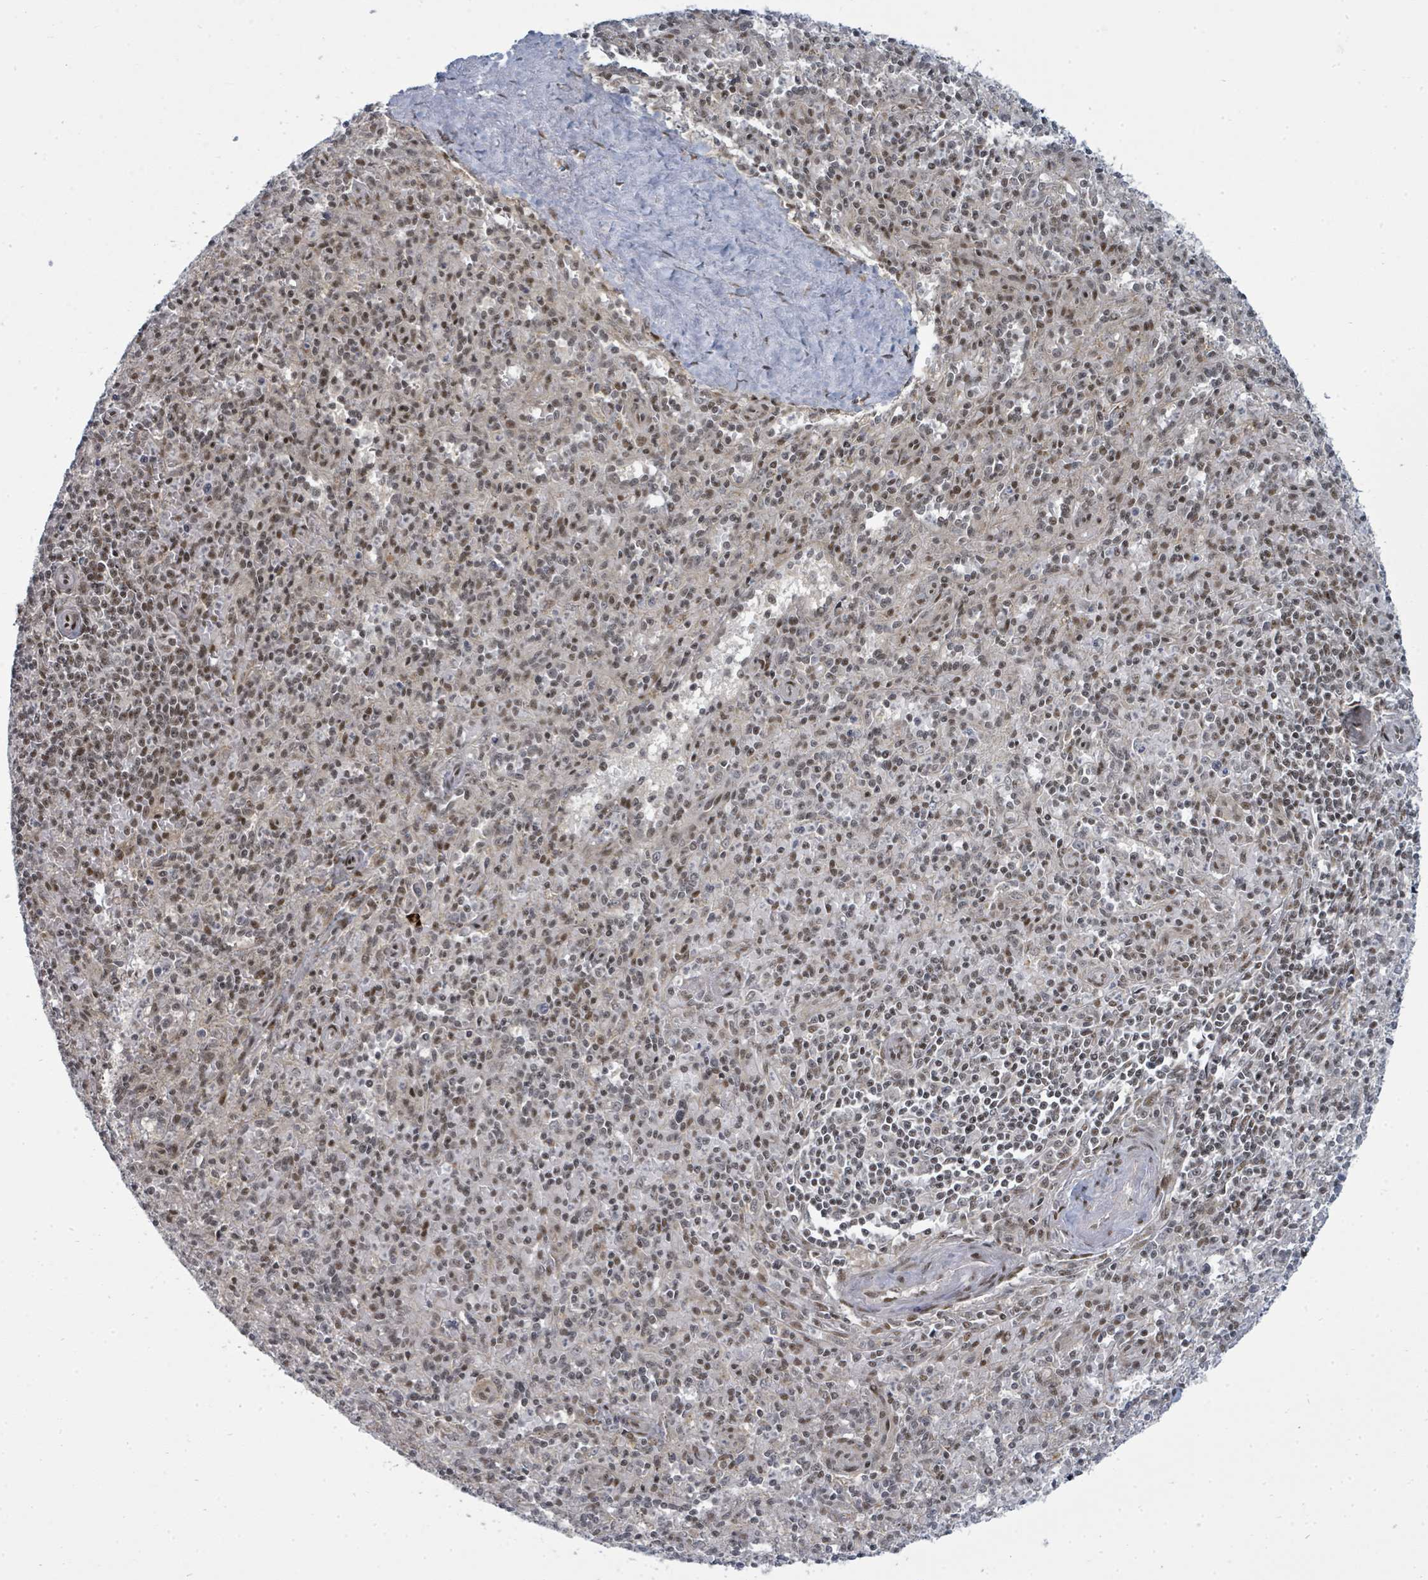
{"staining": {"intensity": "negative", "quantity": "none", "location": "none"}, "tissue": "spleen", "cell_type": "Cells in red pulp", "image_type": "normal", "snomed": [{"axis": "morphology", "description": "Normal tissue, NOS"}, {"axis": "topography", "description": "Spleen"}], "caption": "Cells in red pulp show no significant staining in unremarkable spleen.", "gene": "PSMG2", "patient": {"sex": "female", "age": 70}}